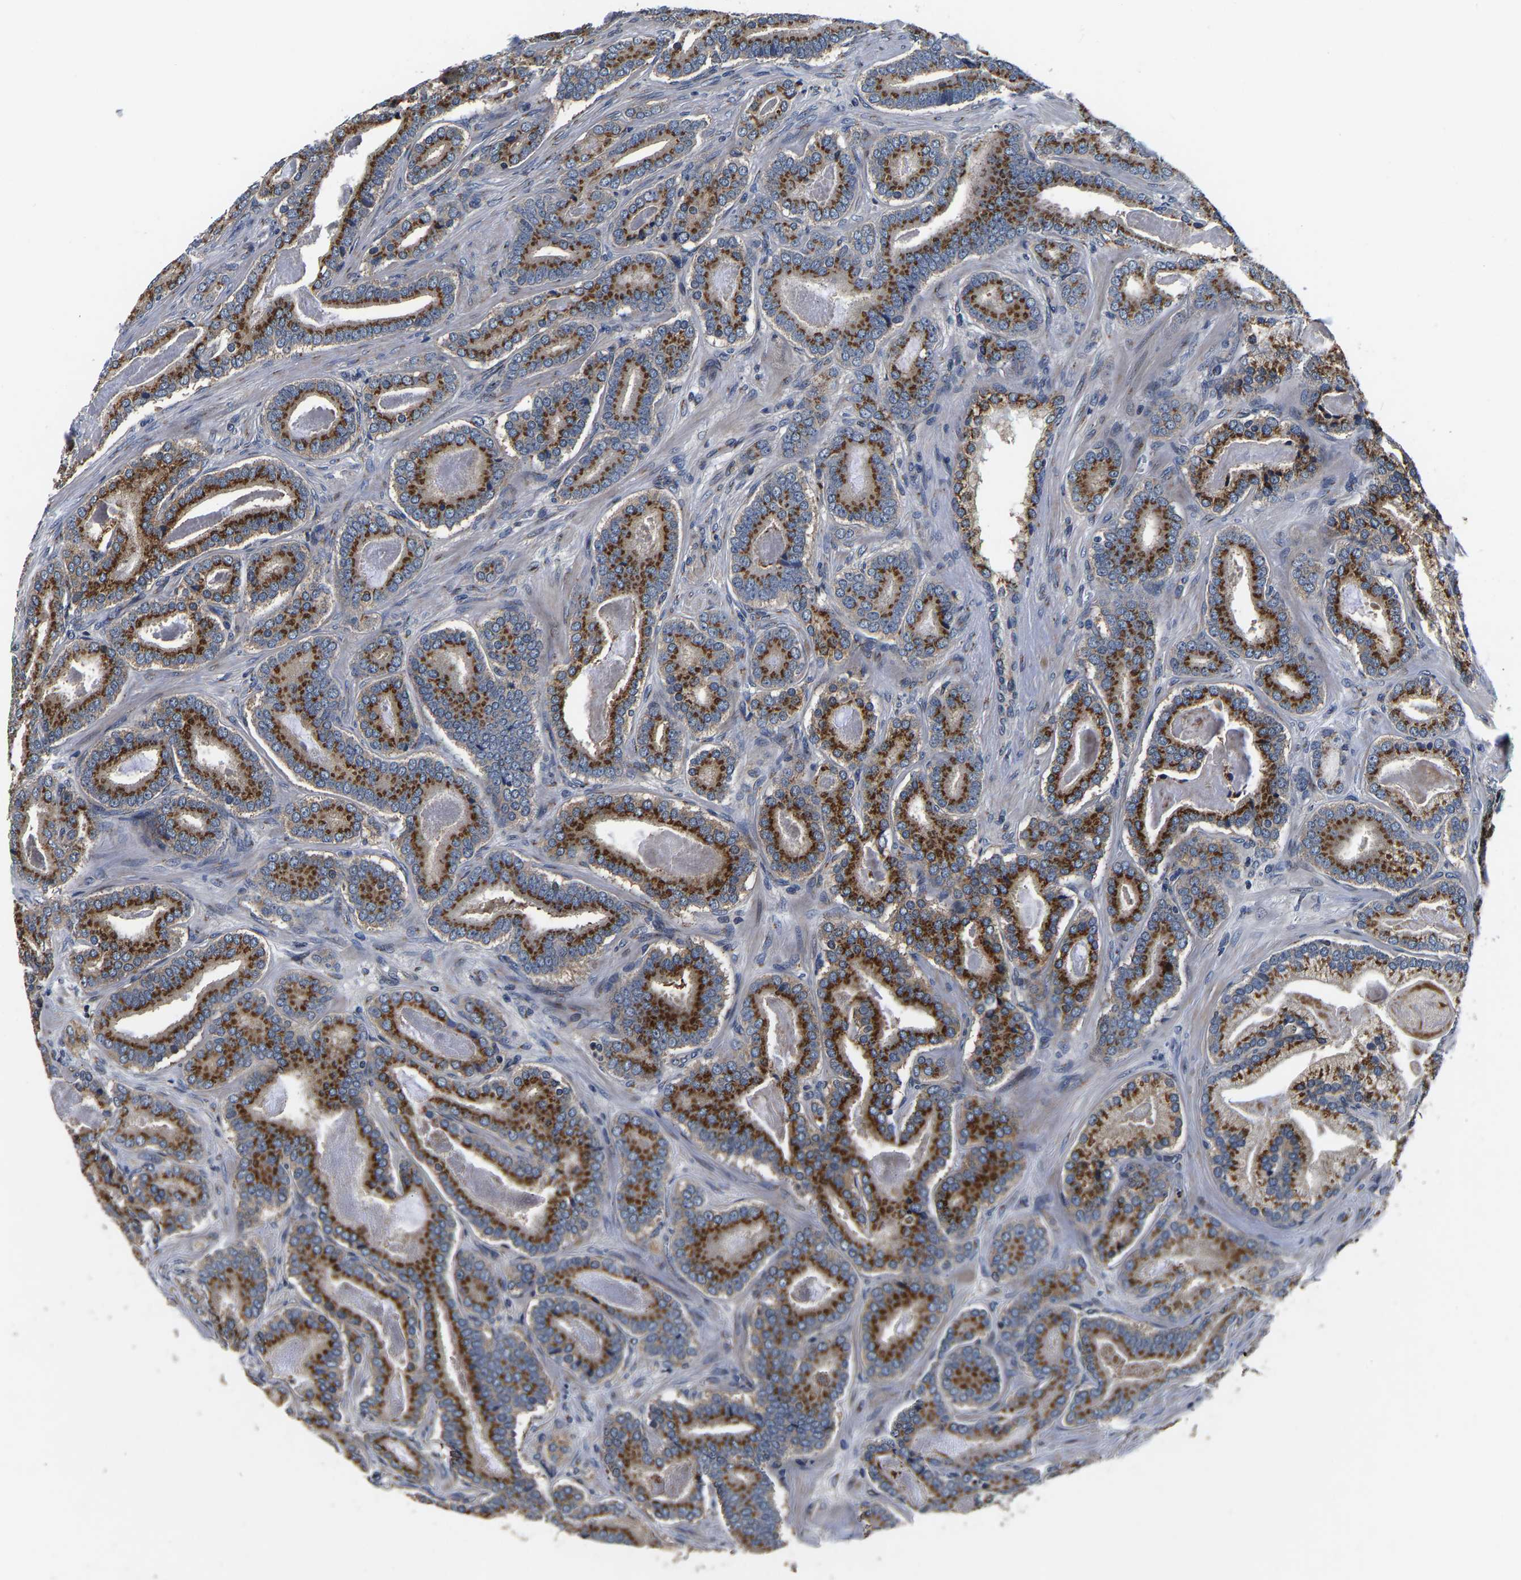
{"staining": {"intensity": "strong", "quantity": ">75%", "location": "cytoplasmic/membranous"}, "tissue": "prostate cancer", "cell_type": "Tumor cells", "image_type": "cancer", "snomed": [{"axis": "morphology", "description": "Adenocarcinoma, High grade"}, {"axis": "topography", "description": "Prostate"}], "caption": "A micrograph of prostate cancer (adenocarcinoma (high-grade)) stained for a protein exhibits strong cytoplasmic/membranous brown staining in tumor cells. Ihc stains the protein in brown and the nuclei are stained blue.", "gene": "RABAC1", "patient": {"sex": "male", "age": 60}}